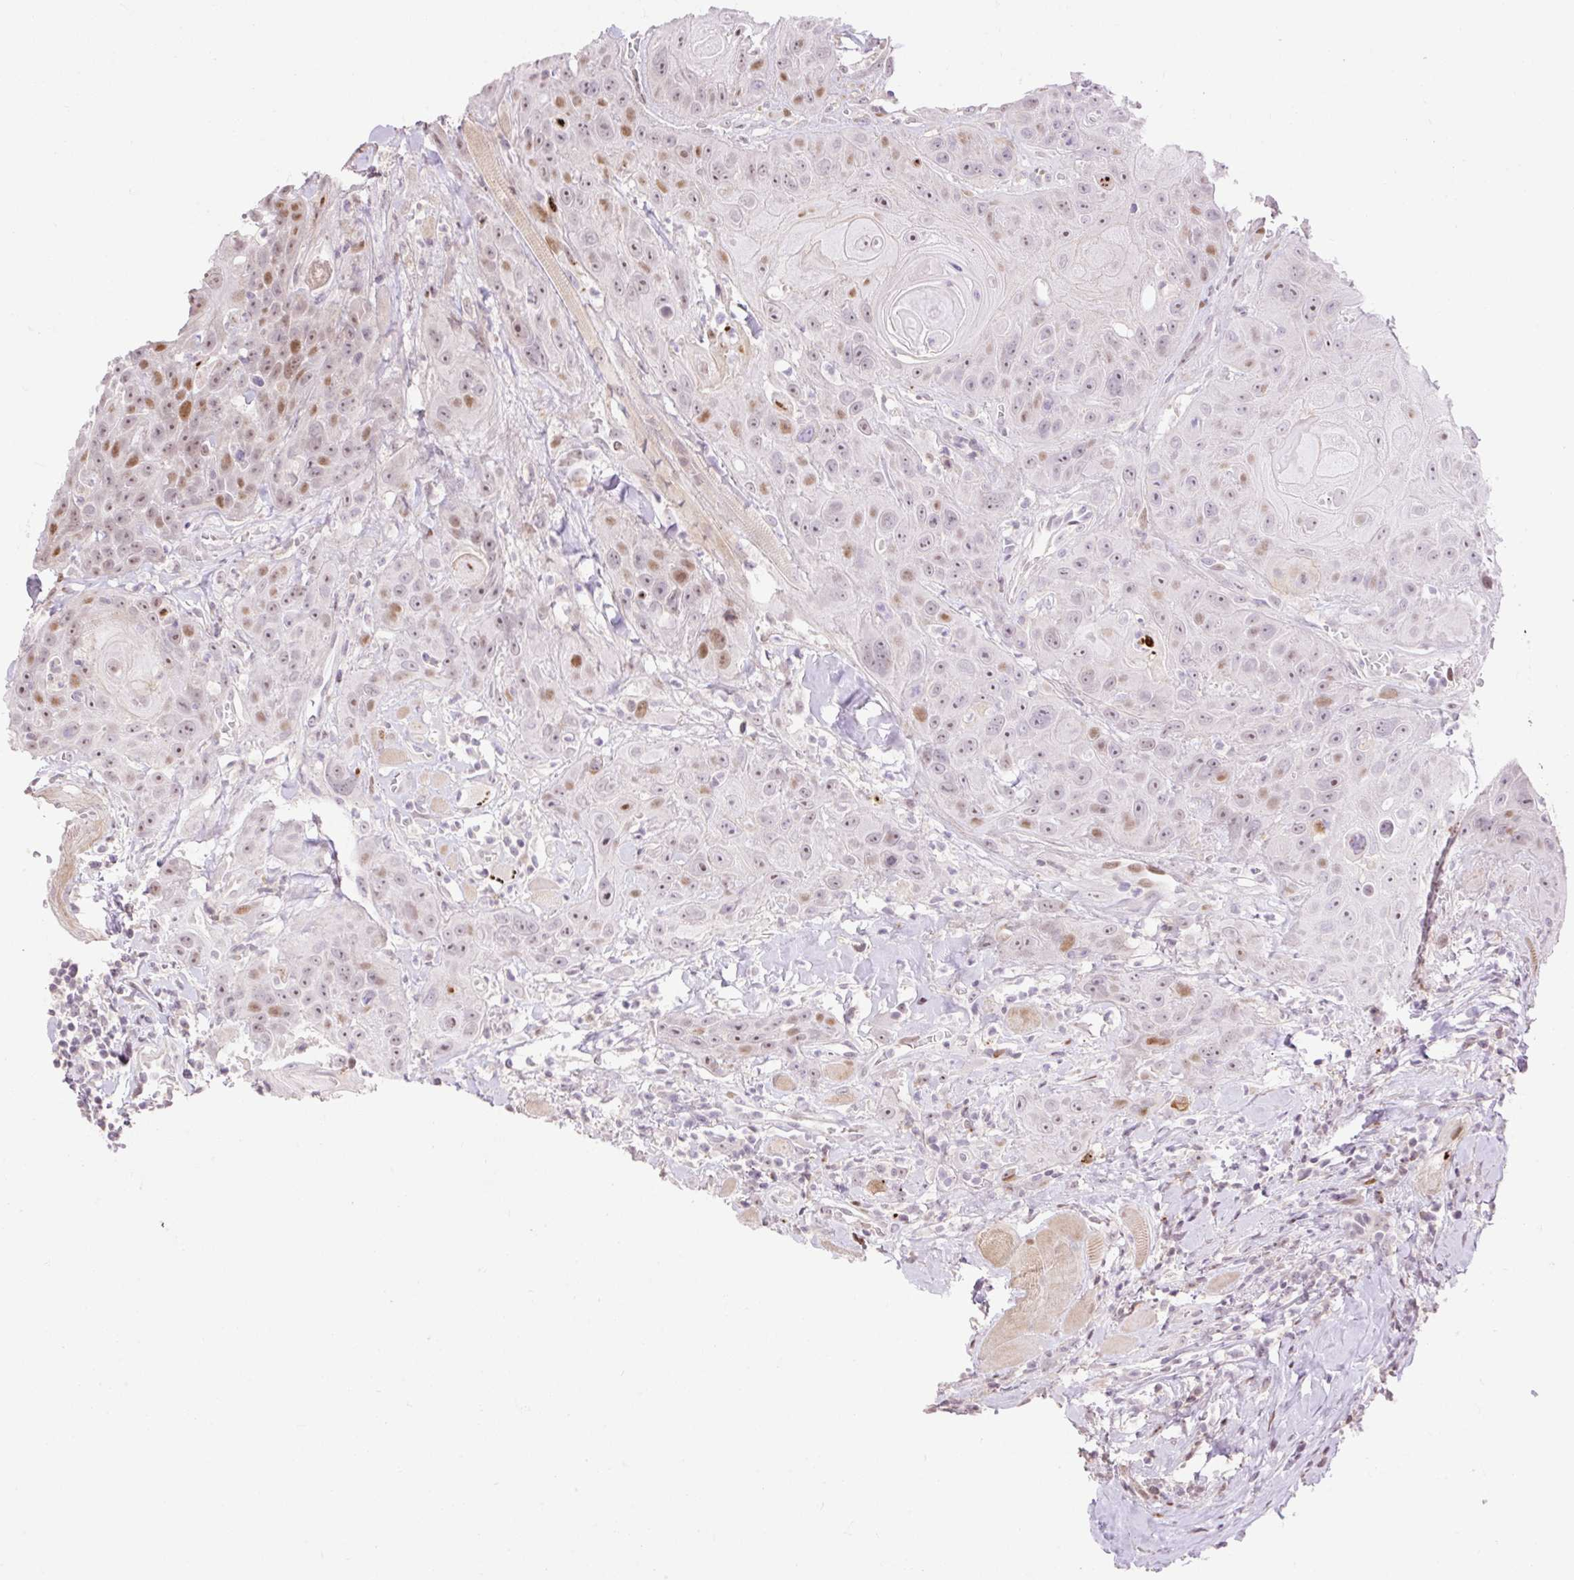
{"staining": {"intensity": "moderate", "quantity": "<25%", "location": "nuclear"}, "tissue": "head and neck cancer", "cell_type": "Tumor cells", "image_type": "cancer", "snomed": [{"axis": "morphology", "description": "Squamous cell carcinoma, NOS"}, {"axis": "topography", "description": "Head-Neck"}], "caption": "Protein expression analysis of human head and neck squamous cell carcinoma reveals moderate nuclear positivity in approximately <25% of tumor cells.", "gene": "RIPPLY3", "patient": {"sex": "female", "age": 59}}